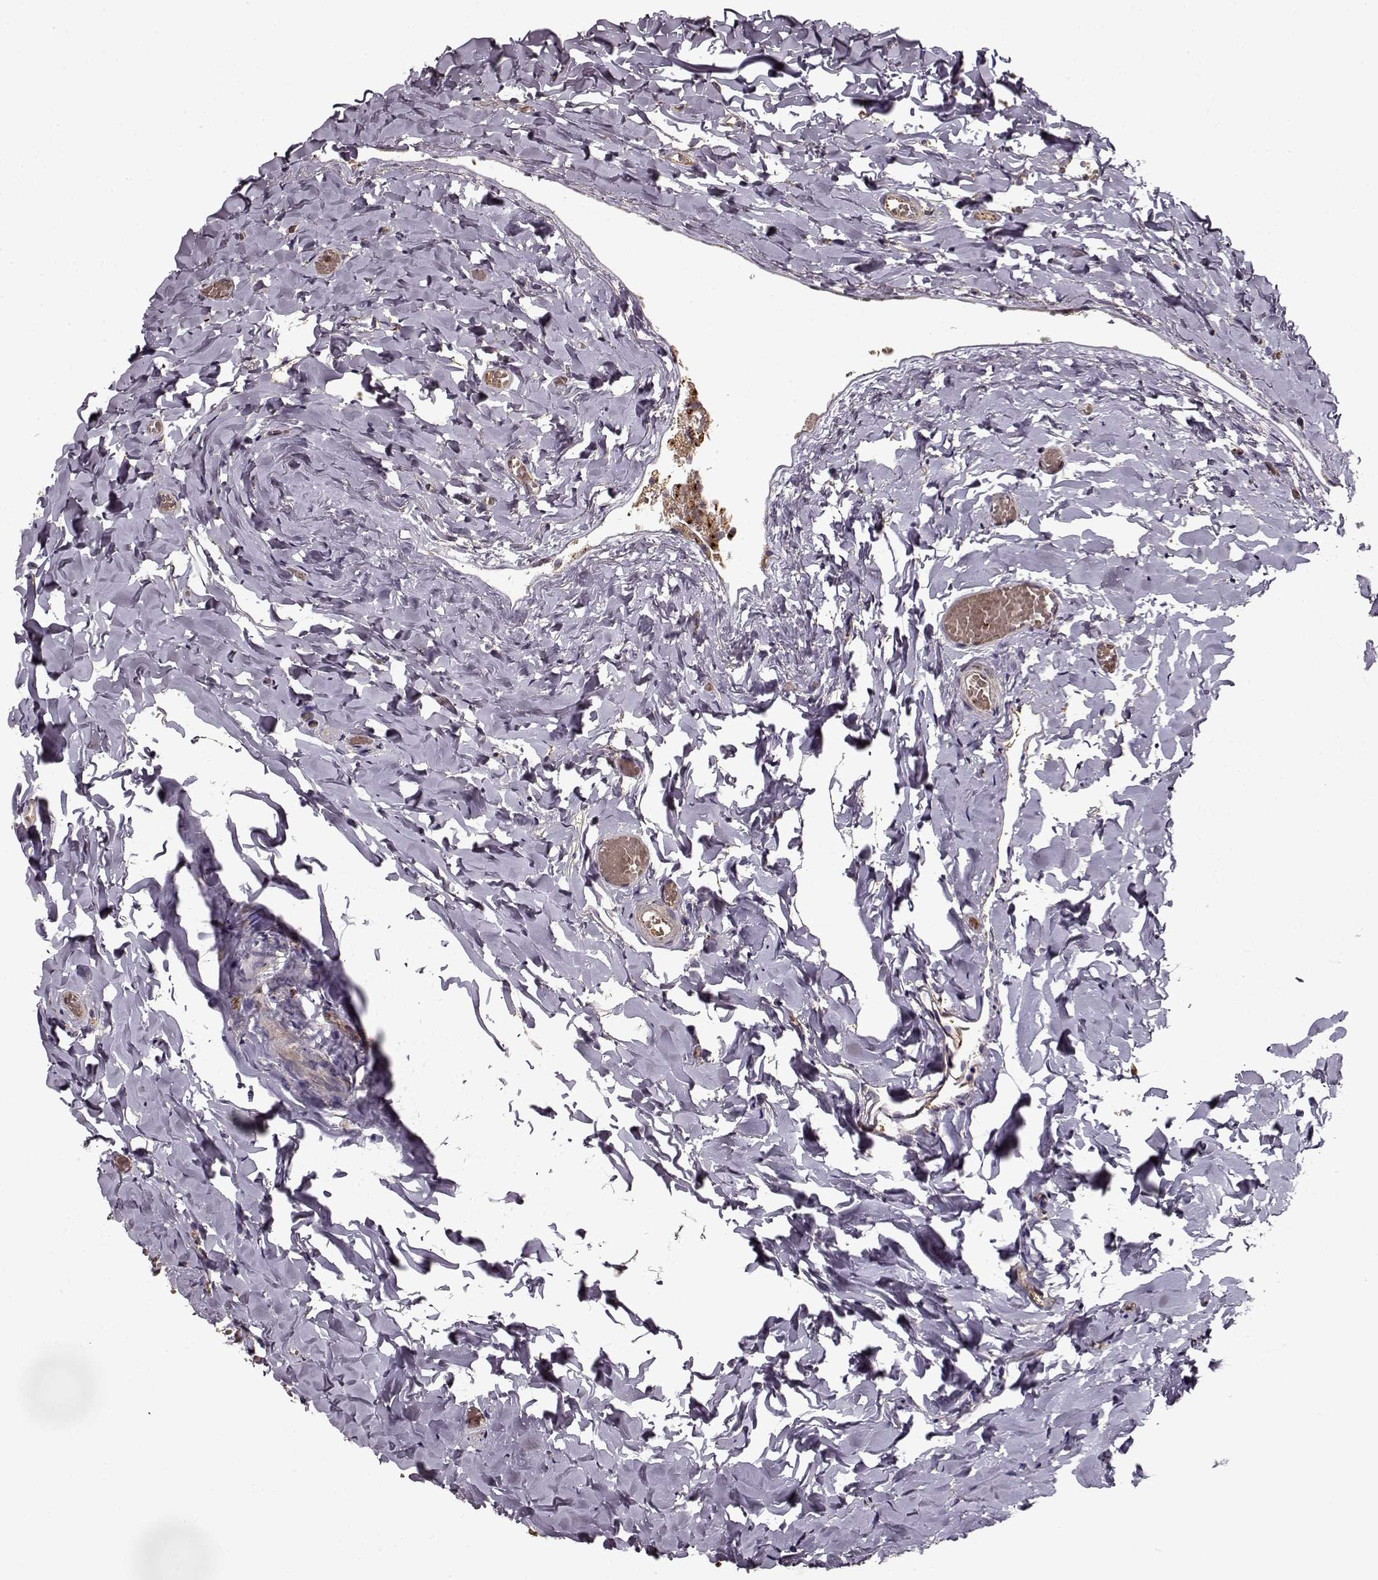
{"staining": {"intensity": "moderate", "quantity": ">75%", "location": "cytoplasmic/membranous"}, "tissue": "gallbladder", "cell_type": "Glandular cells", "image_type": "normal", "snomed": [{"axis": "morphology", "description": "Normal tissue, NOS"}, {"axis": "topography", "description": "Gallbladder"}], "caption": "Moderate cytoplasmic/membranous protein expression is seen in approximately >75% of glandular cells in gallbladder. The staining was performed using DAB to visualize the protein expression in brown, while the nuclei were stained in blue with hematoxylin (Magnification: 20x).", "gene": "IFRD2", "patient": {"sex": "female", "age": 47}}